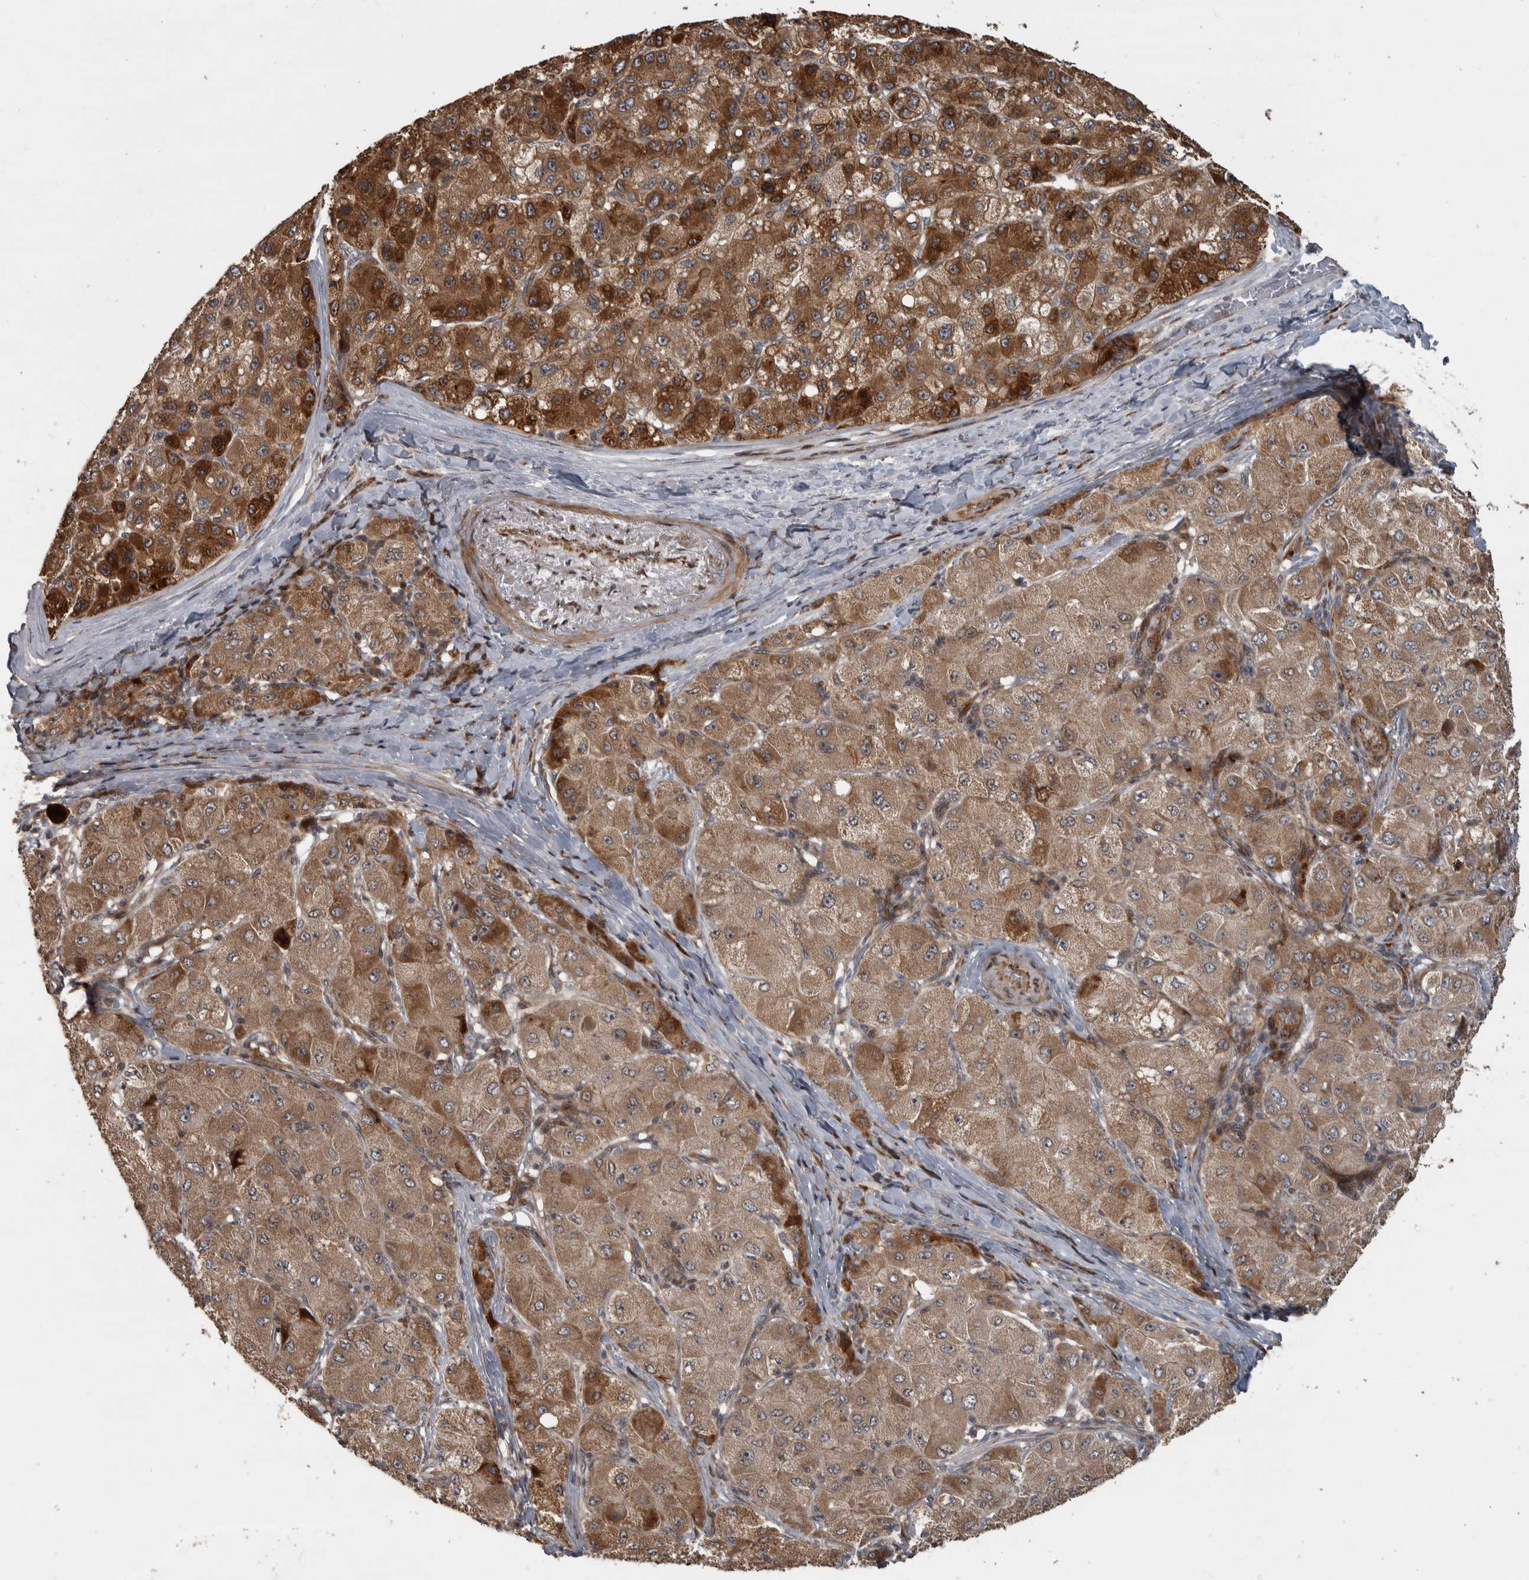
{"staining": {"intensity": "moderate", "quantity": ">75%", "location": "cytoplasmic/membranous"}, "tissue": "liver cancer", "cell_type": "Tumor cells", "image_type": "cancer", "snomed": [{"axis": "morphology", "description": "Carcinoma, Hepatocellular, NOS"}, {"axis": "topography", "description": "Liver"}], "caption": "Immunohistochemistry of hepatocellular carcinoma (liver) shows medium levels of moderate cytoplasmic/membranous positivity in approximately >75% of tumor cells.", "gene": "ERAL1", "patient": {"sex": "male", "age": 80}}